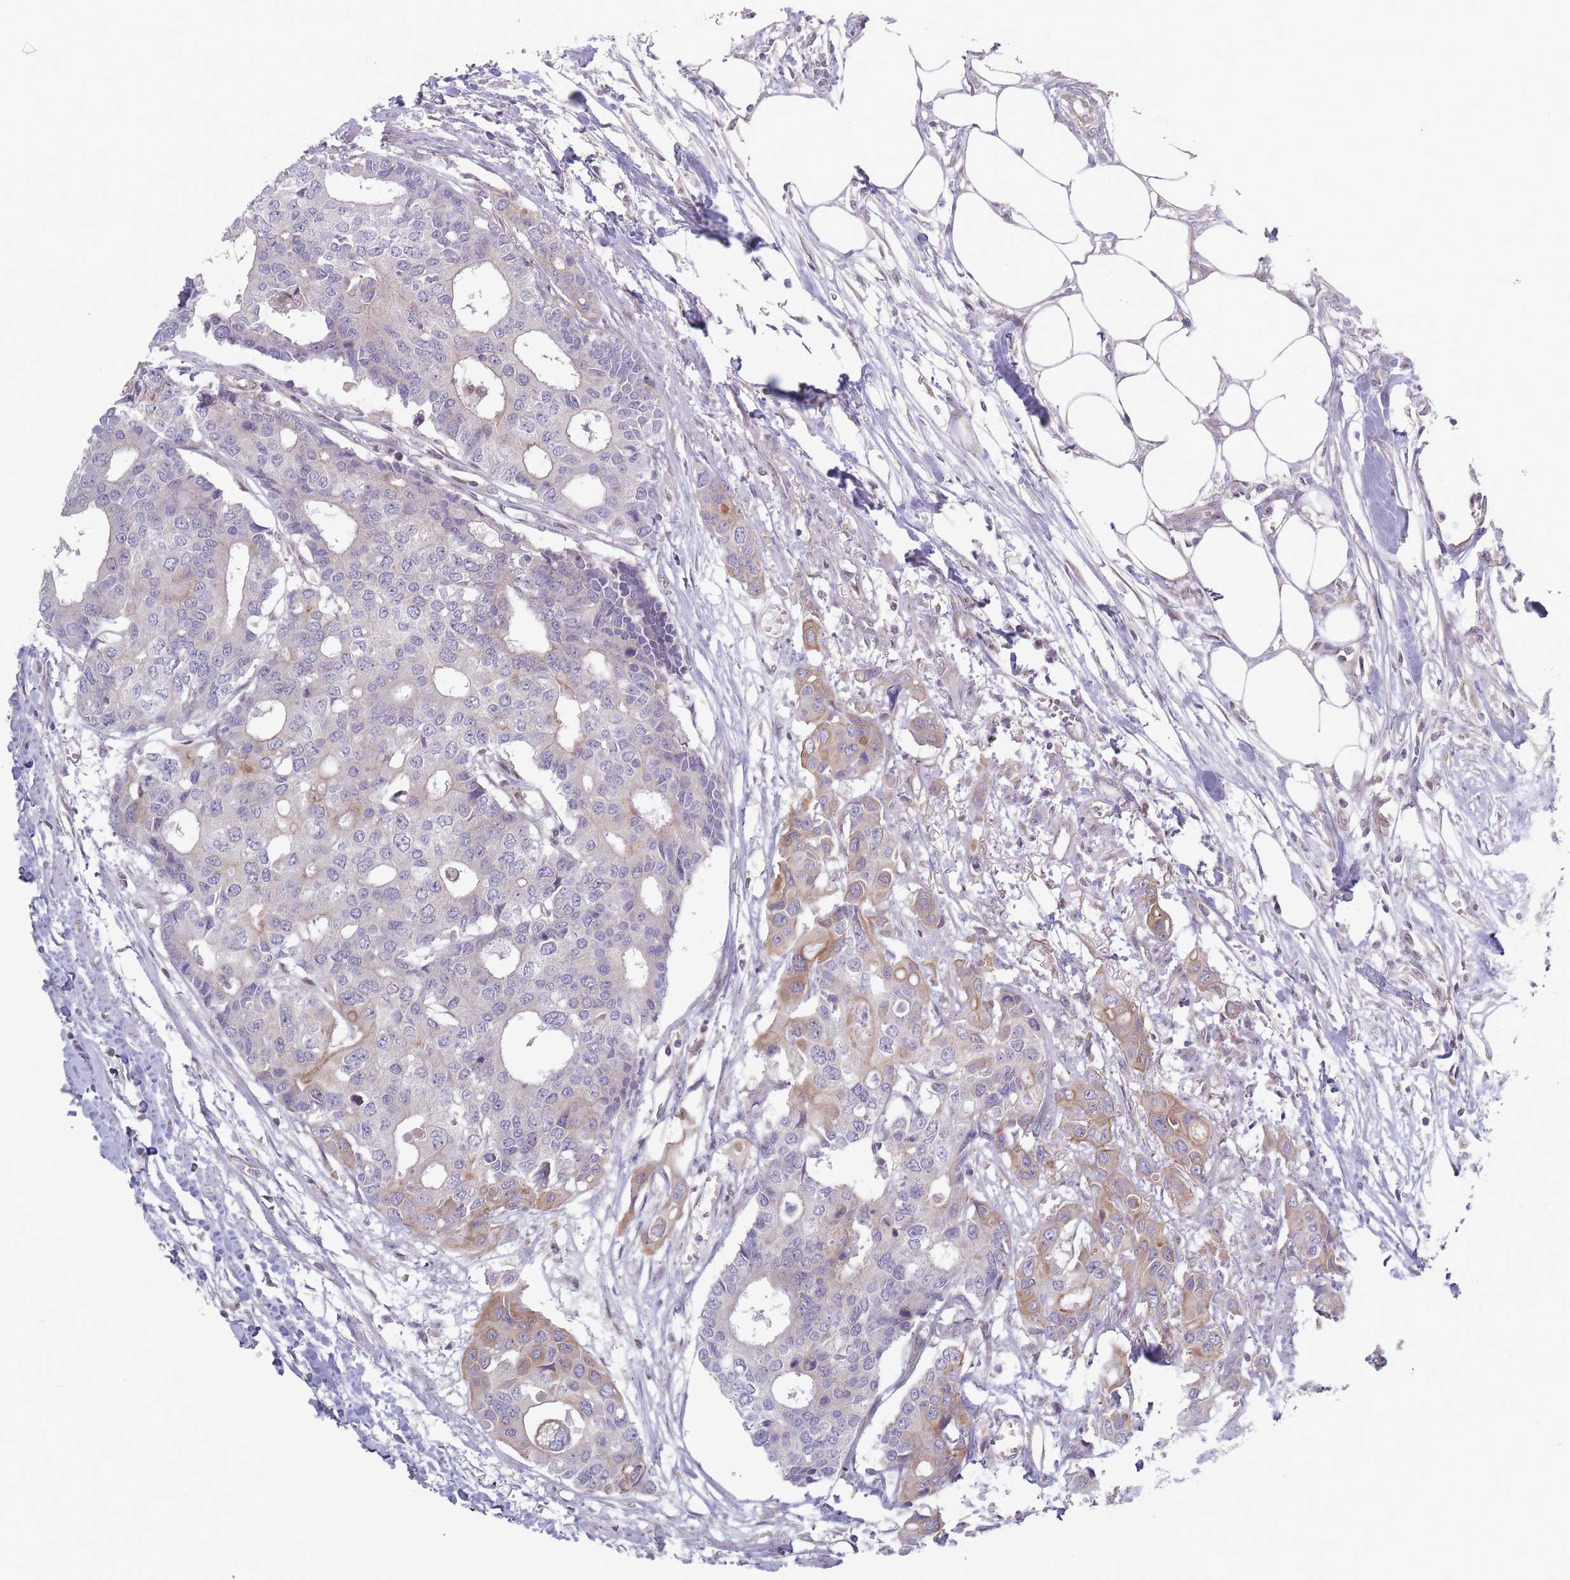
{"staining": {"intensity": "moderate", "quantity": "25%-75%", "location": "cytoplasmic/membranous"}, "tissue": "colorectal cancer", "cell_type": "Tumor cells", "image_type": "cancer", "snomed": [{"axis": "morphology", "description": "Adenocarcinoma, NOS"}, {"axis": "topography", "description": "Colon"}], "caption": "Colorectal cancer was stained to show a protein in brown. There is medium levels of moderate cytoplasmic/membranous expression in approximately 25%-75% of tumor cells.", "gene": "VRK2", "patient": {"sex": "male", "age": 77}}